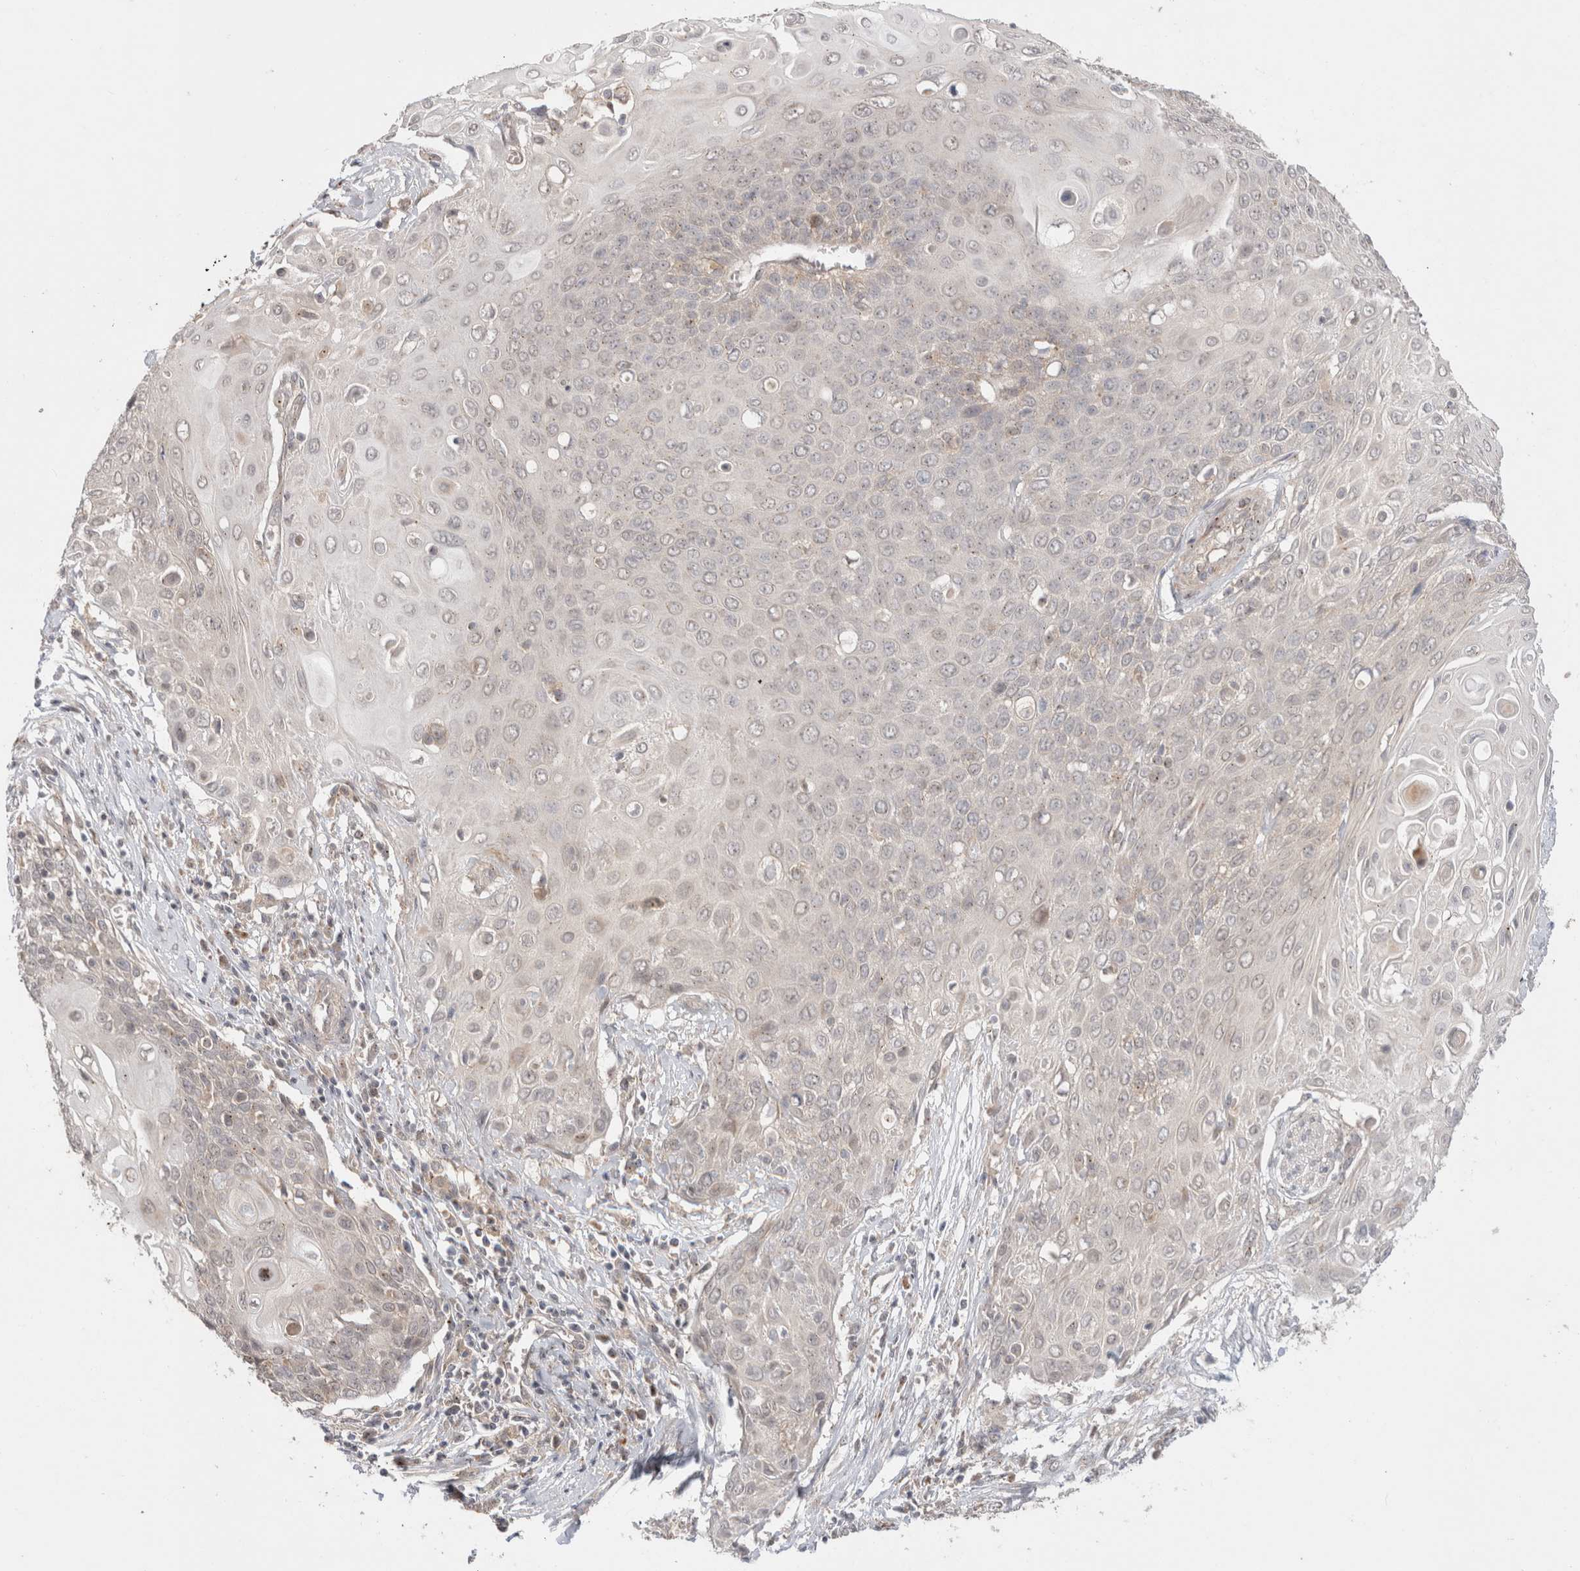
{"staining": {"intensity": "negative", "quantity": "none", "location": "none"}, "tissue": "cervical cancer", "cell_type": "Tumor cells", "image_type": "cancer", "snomed": [{"axis": "morphology", "description": "Squamous cell carcinoma, NOS"}, {"axis": "topography", "description": "Cervix"}], "caption": "Image shows no significant protein positivity in tumor cells of cervical cancer. (Brightfield microscopy of DAB immunohistochemistry at high magnification).", "gene": "SLC29A1", "patient": {"sex": "female", "age": 39}}